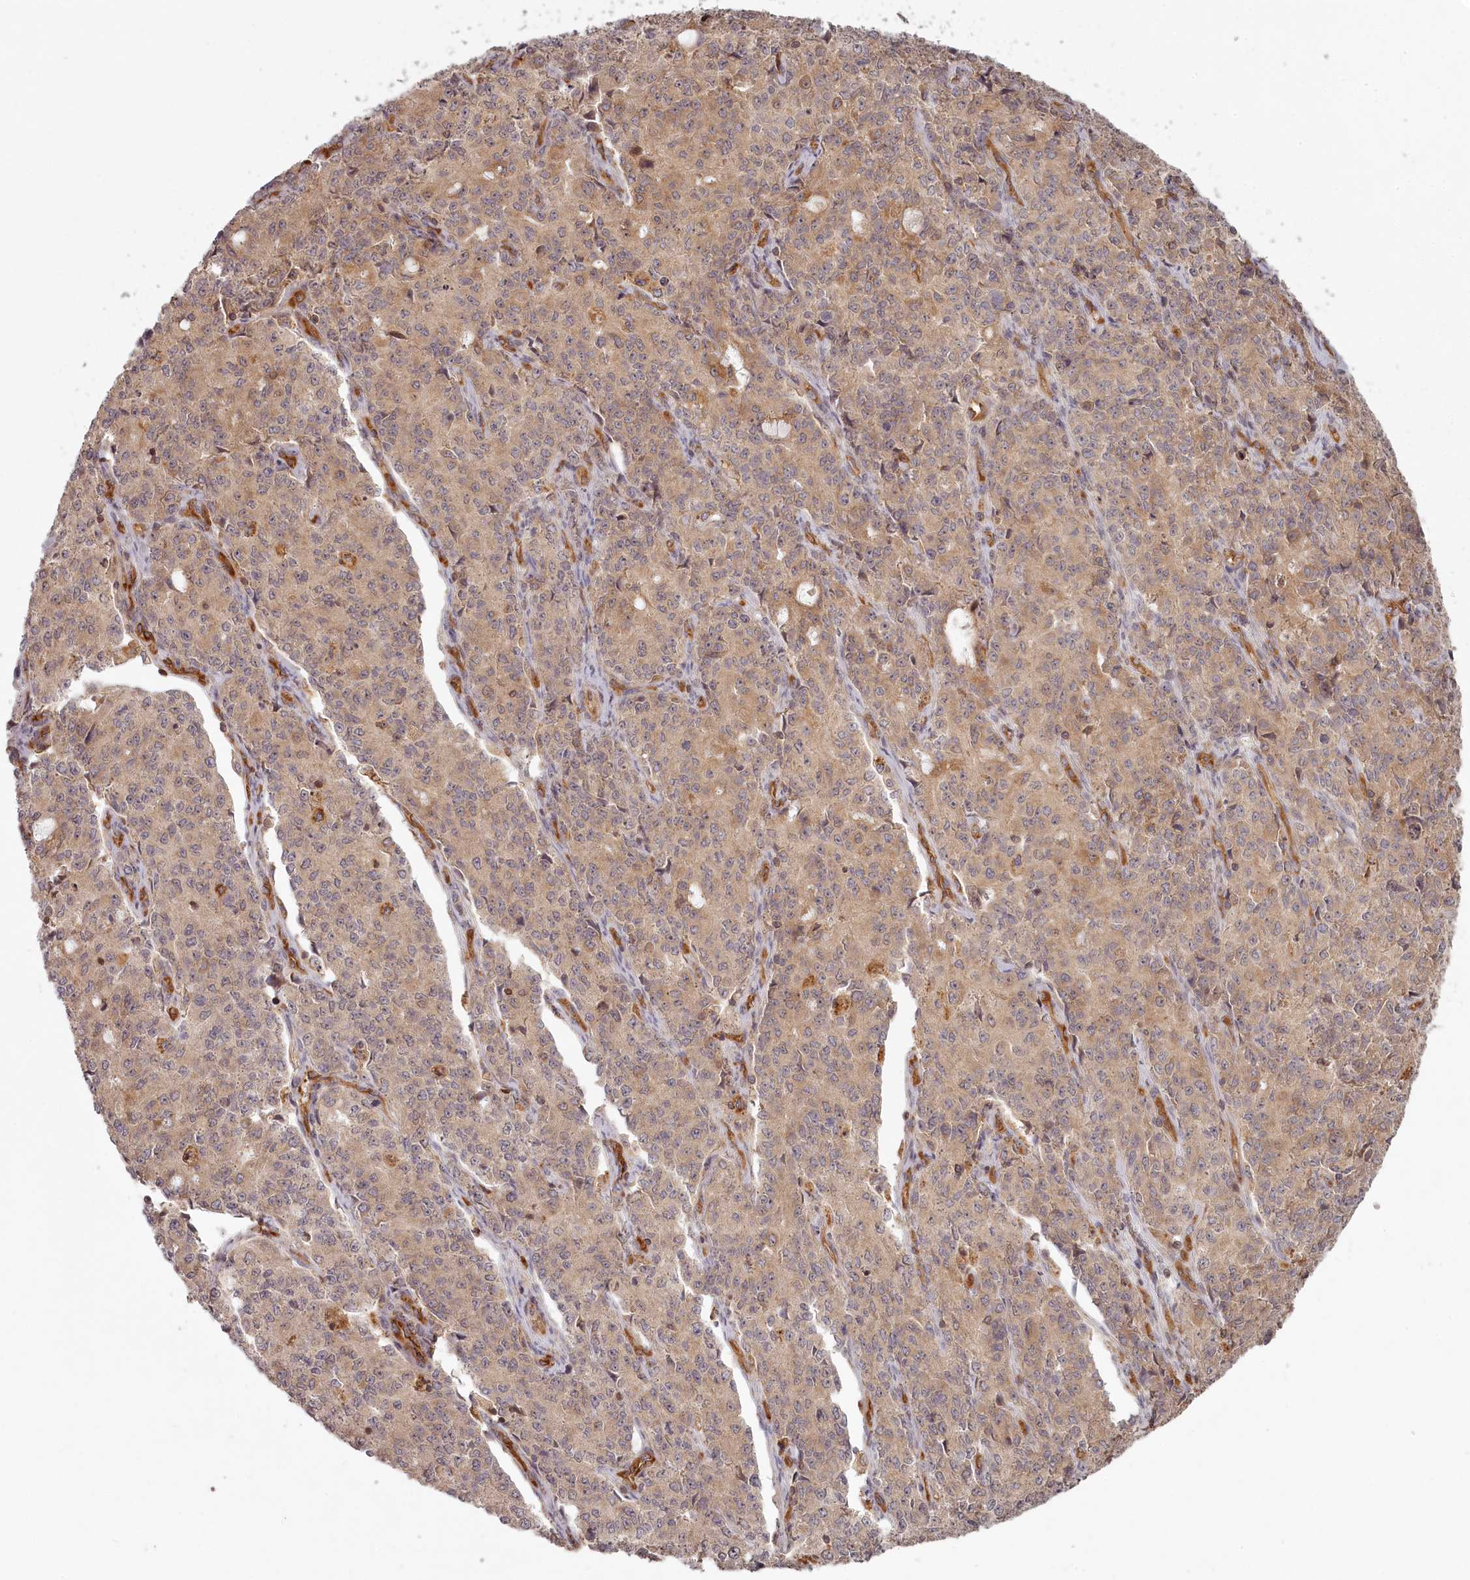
{"staining": {"intensity": "weak", "quantity": ">75%", "location": "cytoplasmic/membranous"}, "tissue": "endometrial cancer", "cell_type": "Tumor cells", "image_type": "cancer", "snomed": [{"axis": "morphology", "description": "Adenocarcinoma, NOS"}, {"axis": "topography", "description": "Endometrium"}], "caption": "A brown stain highlights weak cytoplasmic/membranous staining of a protein in endometrial adenocarcinoma tumor cells.", "gene": "TMIE", "patient": {"sex": "female", "age": 50}}